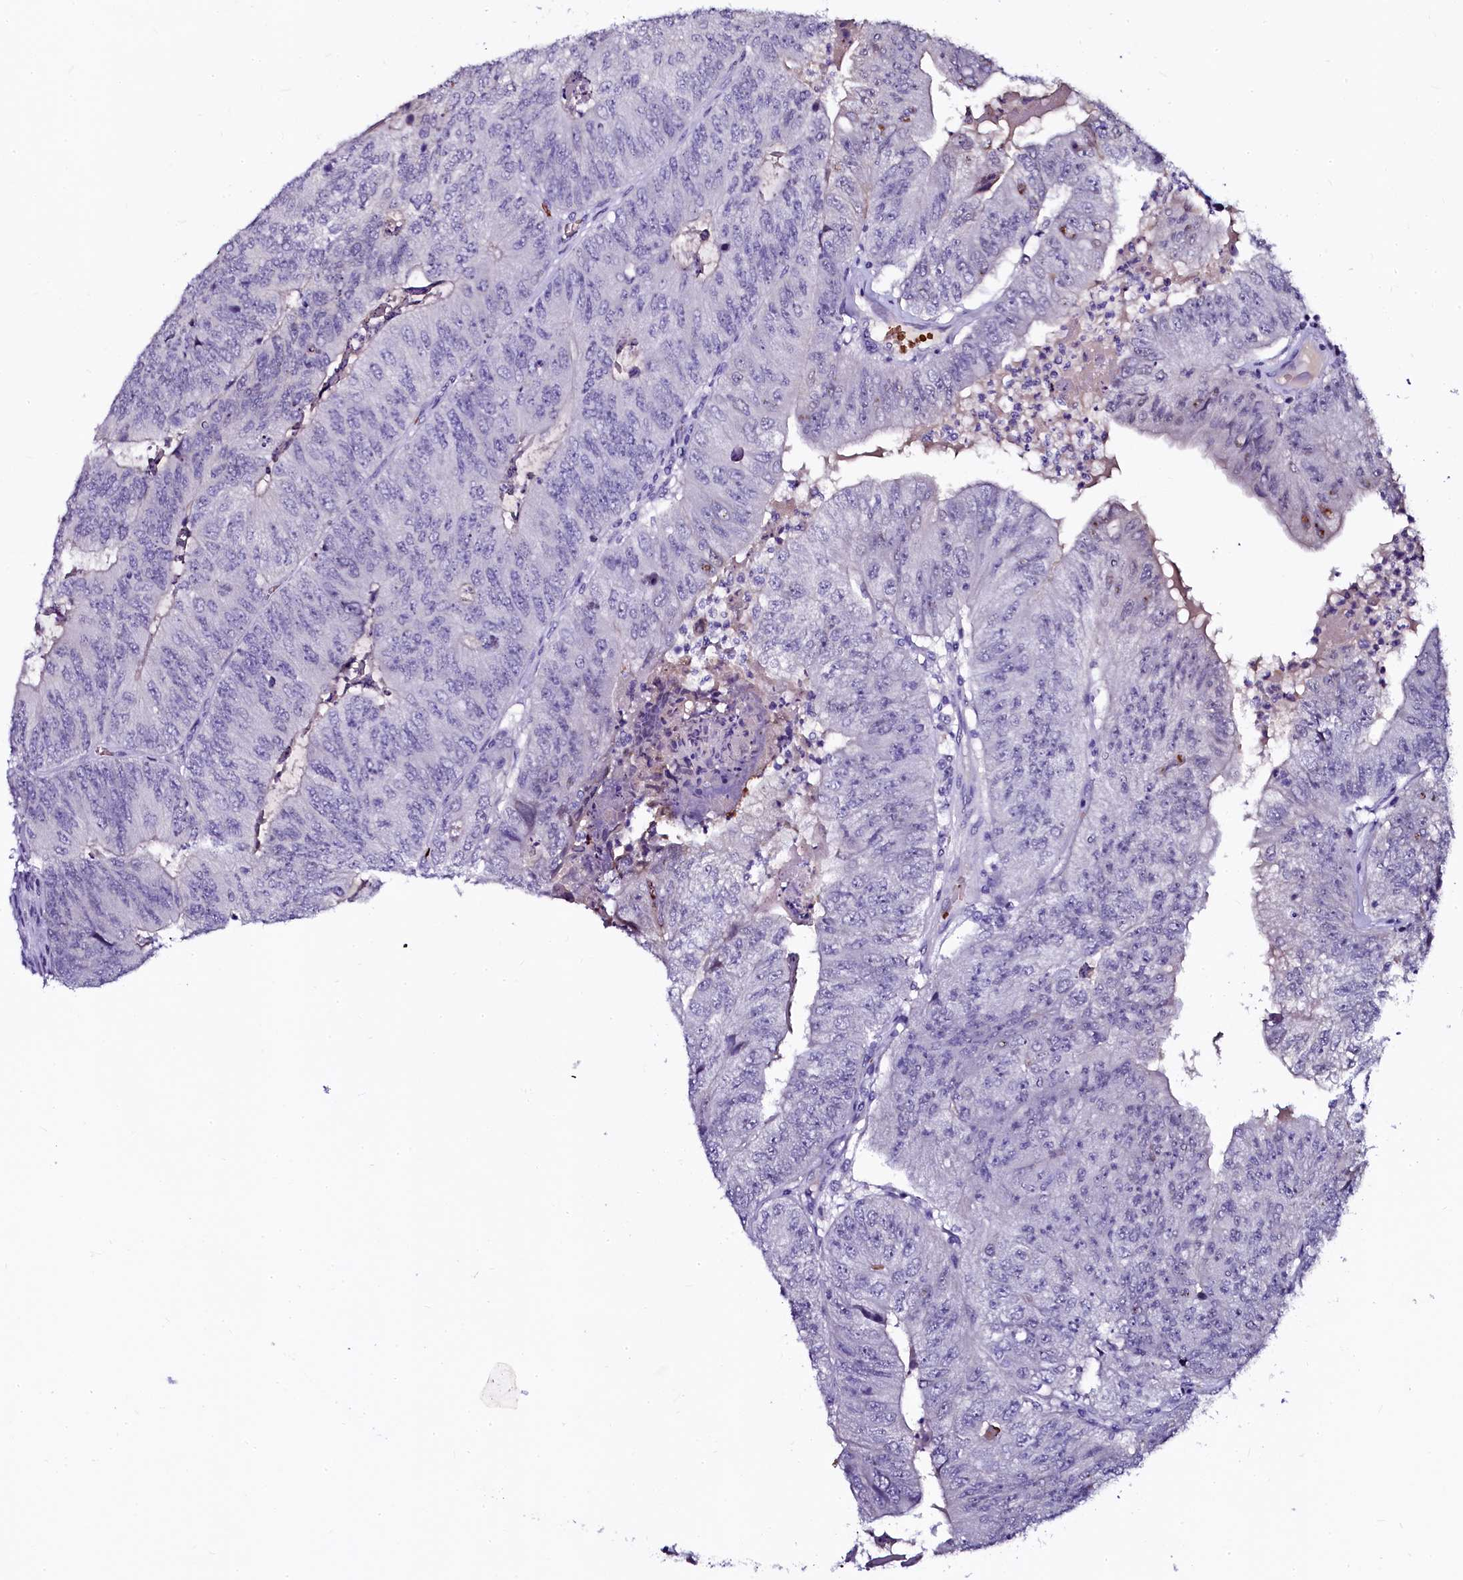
{"staining": {"intensity": "negative", "quantity": "none", "location": "none"}, "tissue": "colorectal cancer", "cell_type": "Tumor cells", "image_type": "cancer", "snomed": [{"axis": "morphology", "description": "Adenocarcinoma, NOS"}, {"axis": "topography", "description": "Colon"}], "caption": "This is an immunohistochemistry (IHC) photomicrograph of colorectal cancer (adenocarcinoma). There is no staining in tumor cells.", "gene": "CTDSPL2", "patient": {"sex": "female", "age": 67}}